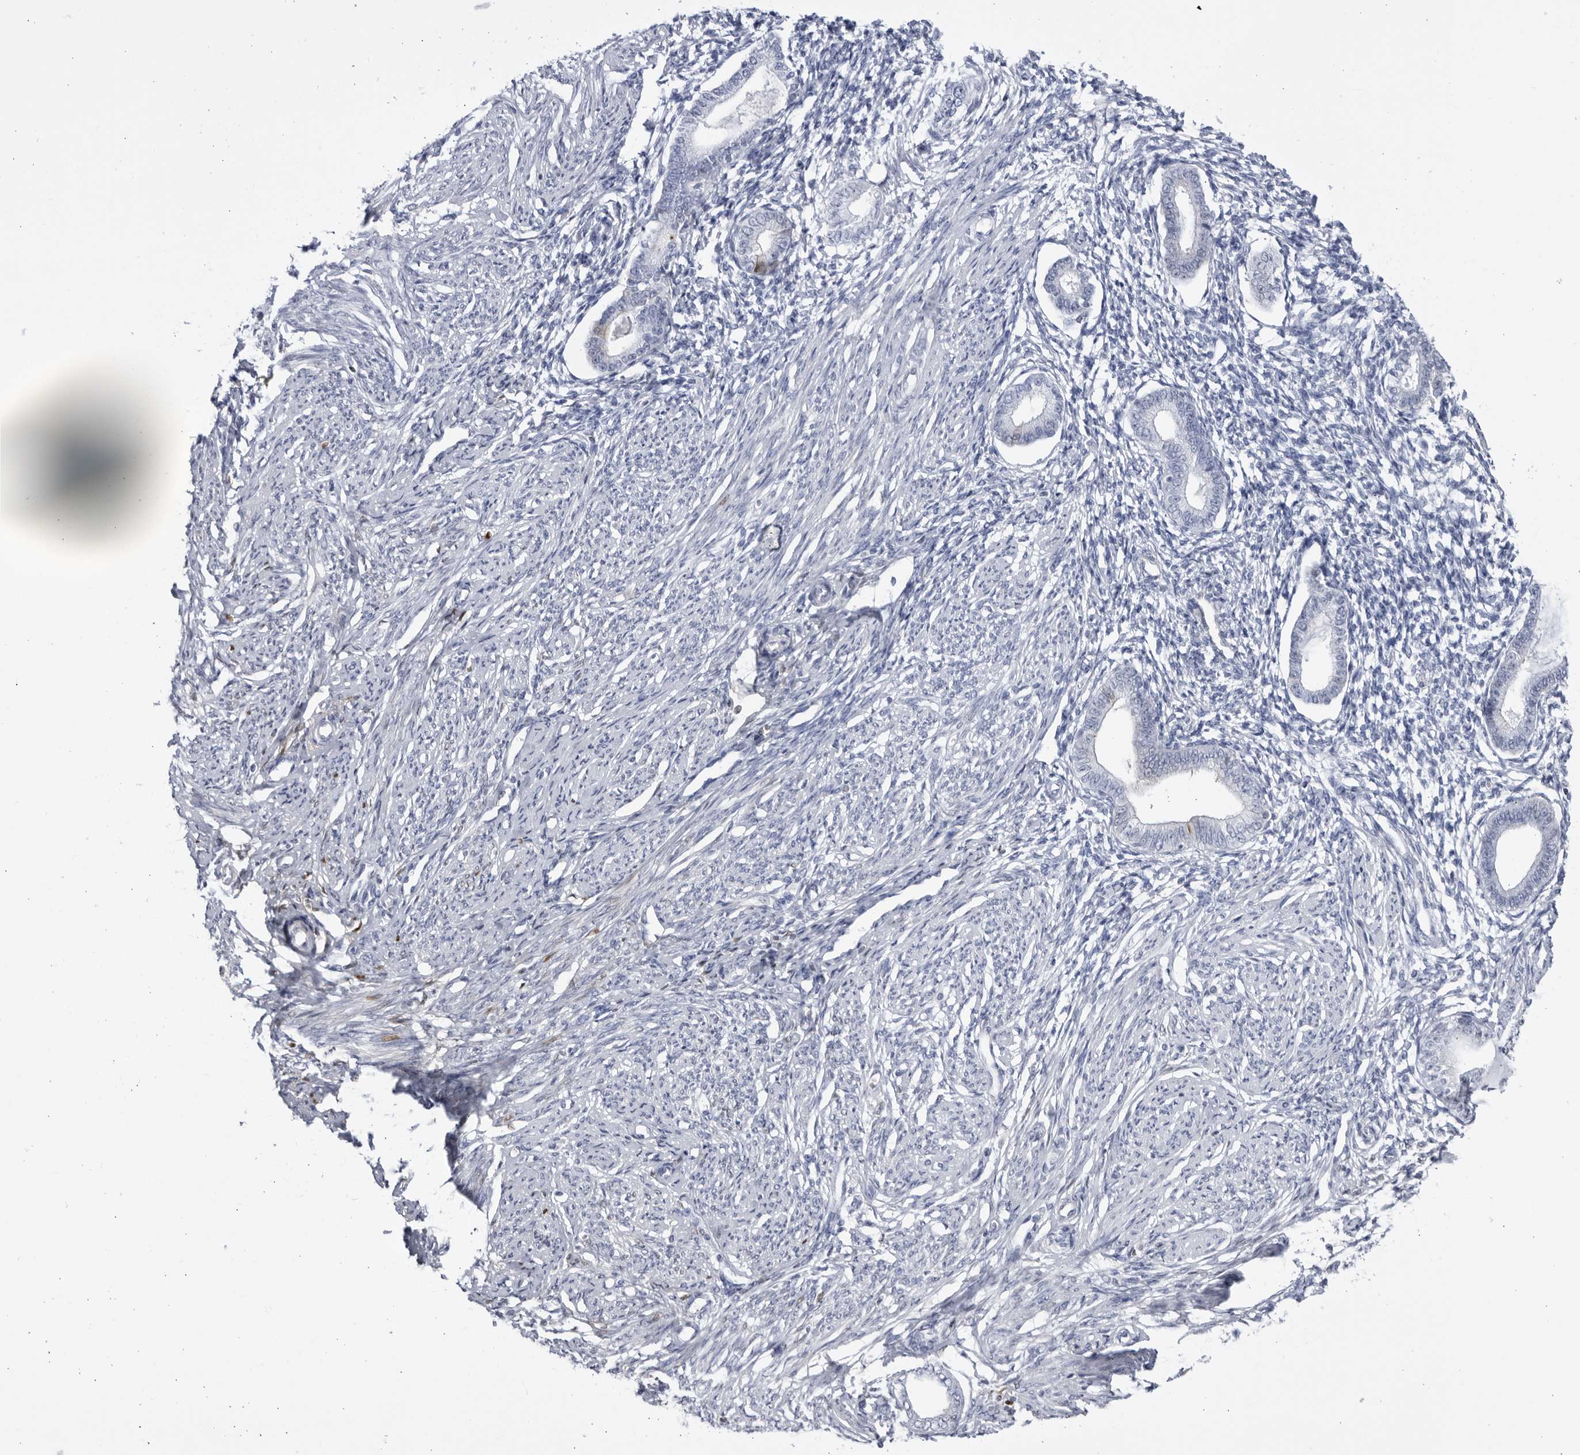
{"staining": {"intensity": "negative", "quantity": "none", "location": "none"}, "tissue": "endometrium", "cell_type": "Cells in endometrial stroma", "image_type": "normal", "snomed": [{"axis": "morphology", "description": "Normal tissue, NOS"}, {"axis": "topography", "description": "Endometrium"}], "caption": "The histopathology image shows no significant expression in cells in endometrial stroma of endometrium.", "gene": "CNBD1", "patient": {"sex": "female", "age": 56}}